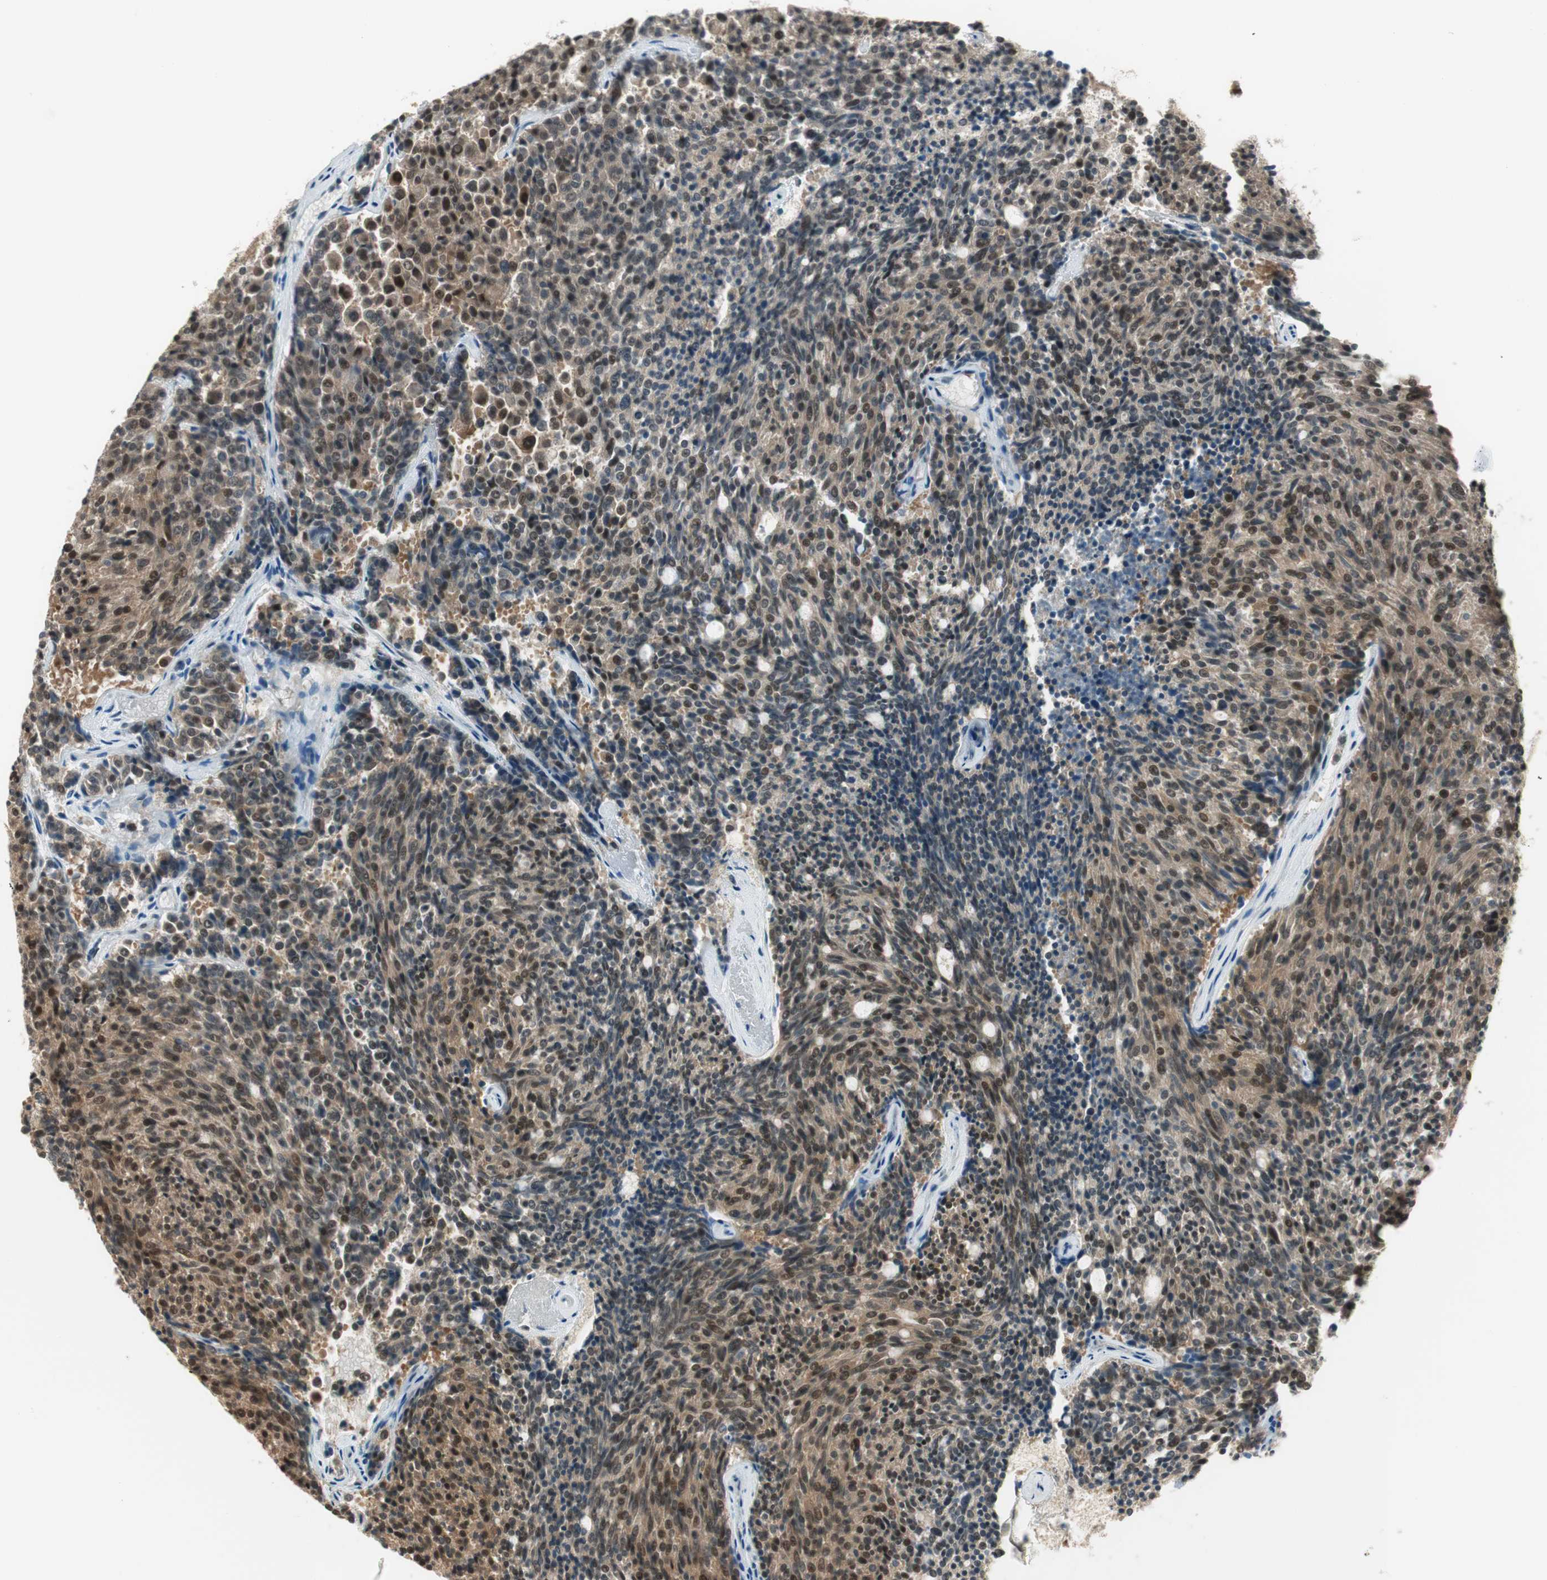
{"staining": {"intensity": "weak", "quantity": "25%-75%", "location": "cytoplasmic/membranous,nuclear"}, "tissue": "carcinoid", "cell_type": "Tumor cells", "image_type": "cancer", "snomed": [{"axis": "morphology", "description": "Carcinoid, malignant, NOS"}, {"axis": "topography", "description": "Pancreas"}], "caption": "The image reveals staining of carcinoid (malignant), revealing weak cytoplasmic/membranous and nuclear protein expression (brown color) within tumor cells.", "gene": "IPO5", "patient": {"sex": "female", "age": 54}}